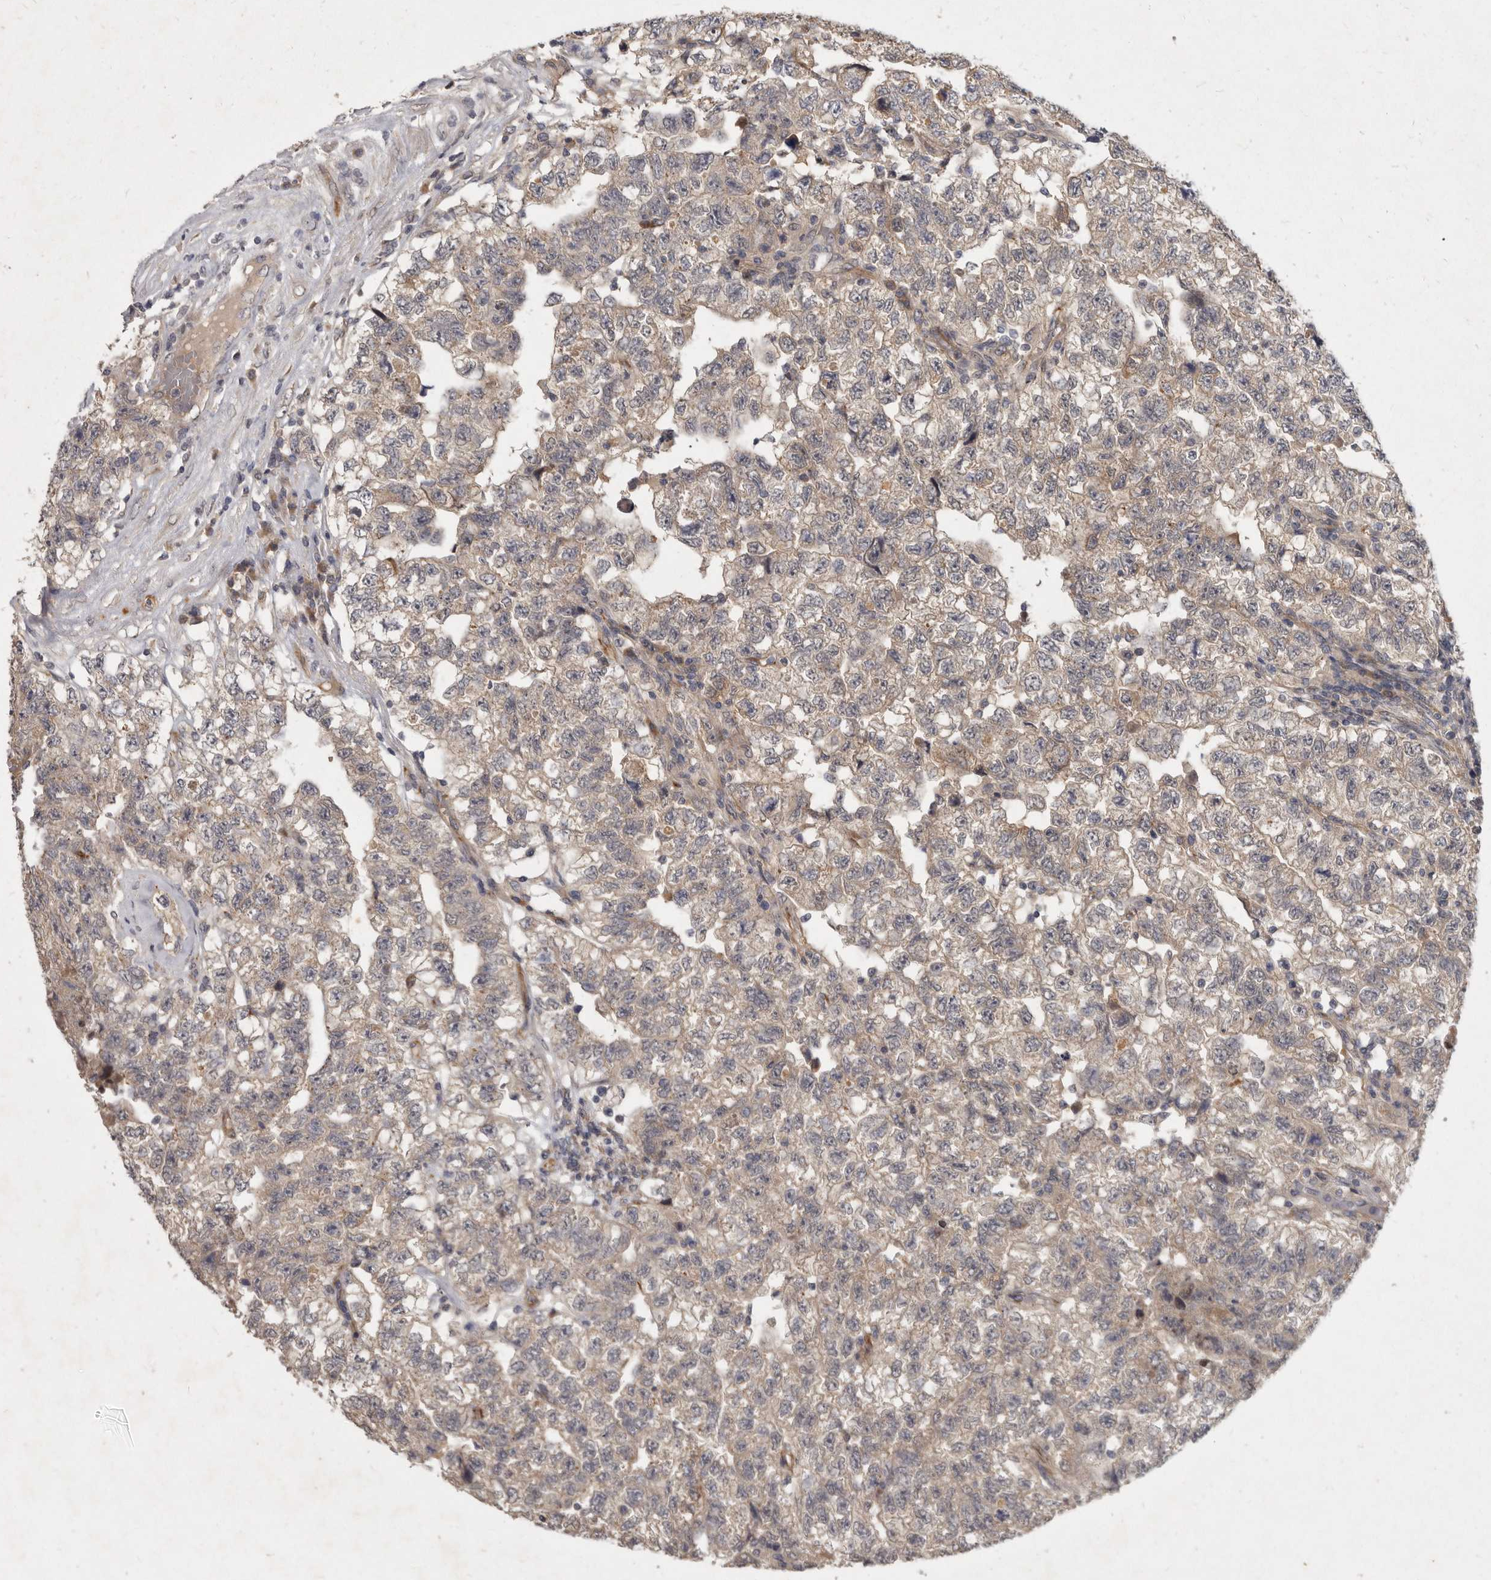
{"staining": {"intensity": "weak", "quantity": "<25%", "location": "cytoplasmic/membranous"}, "tissue": "testis cancer", "cell_type": "Tumor cells", "image_type": "cancer", "snomed": [{"axis": "morphology", "description": "Carcinoma, Embryonal, NOS"}, {"axis": "topography", "description": "Testis"}], "caption": "Protein analysis of testis cancer exhibits no significant staining in tumor cells.", "gene": "SLC22A1", "patient": {"sex": "male", "age": 36}}